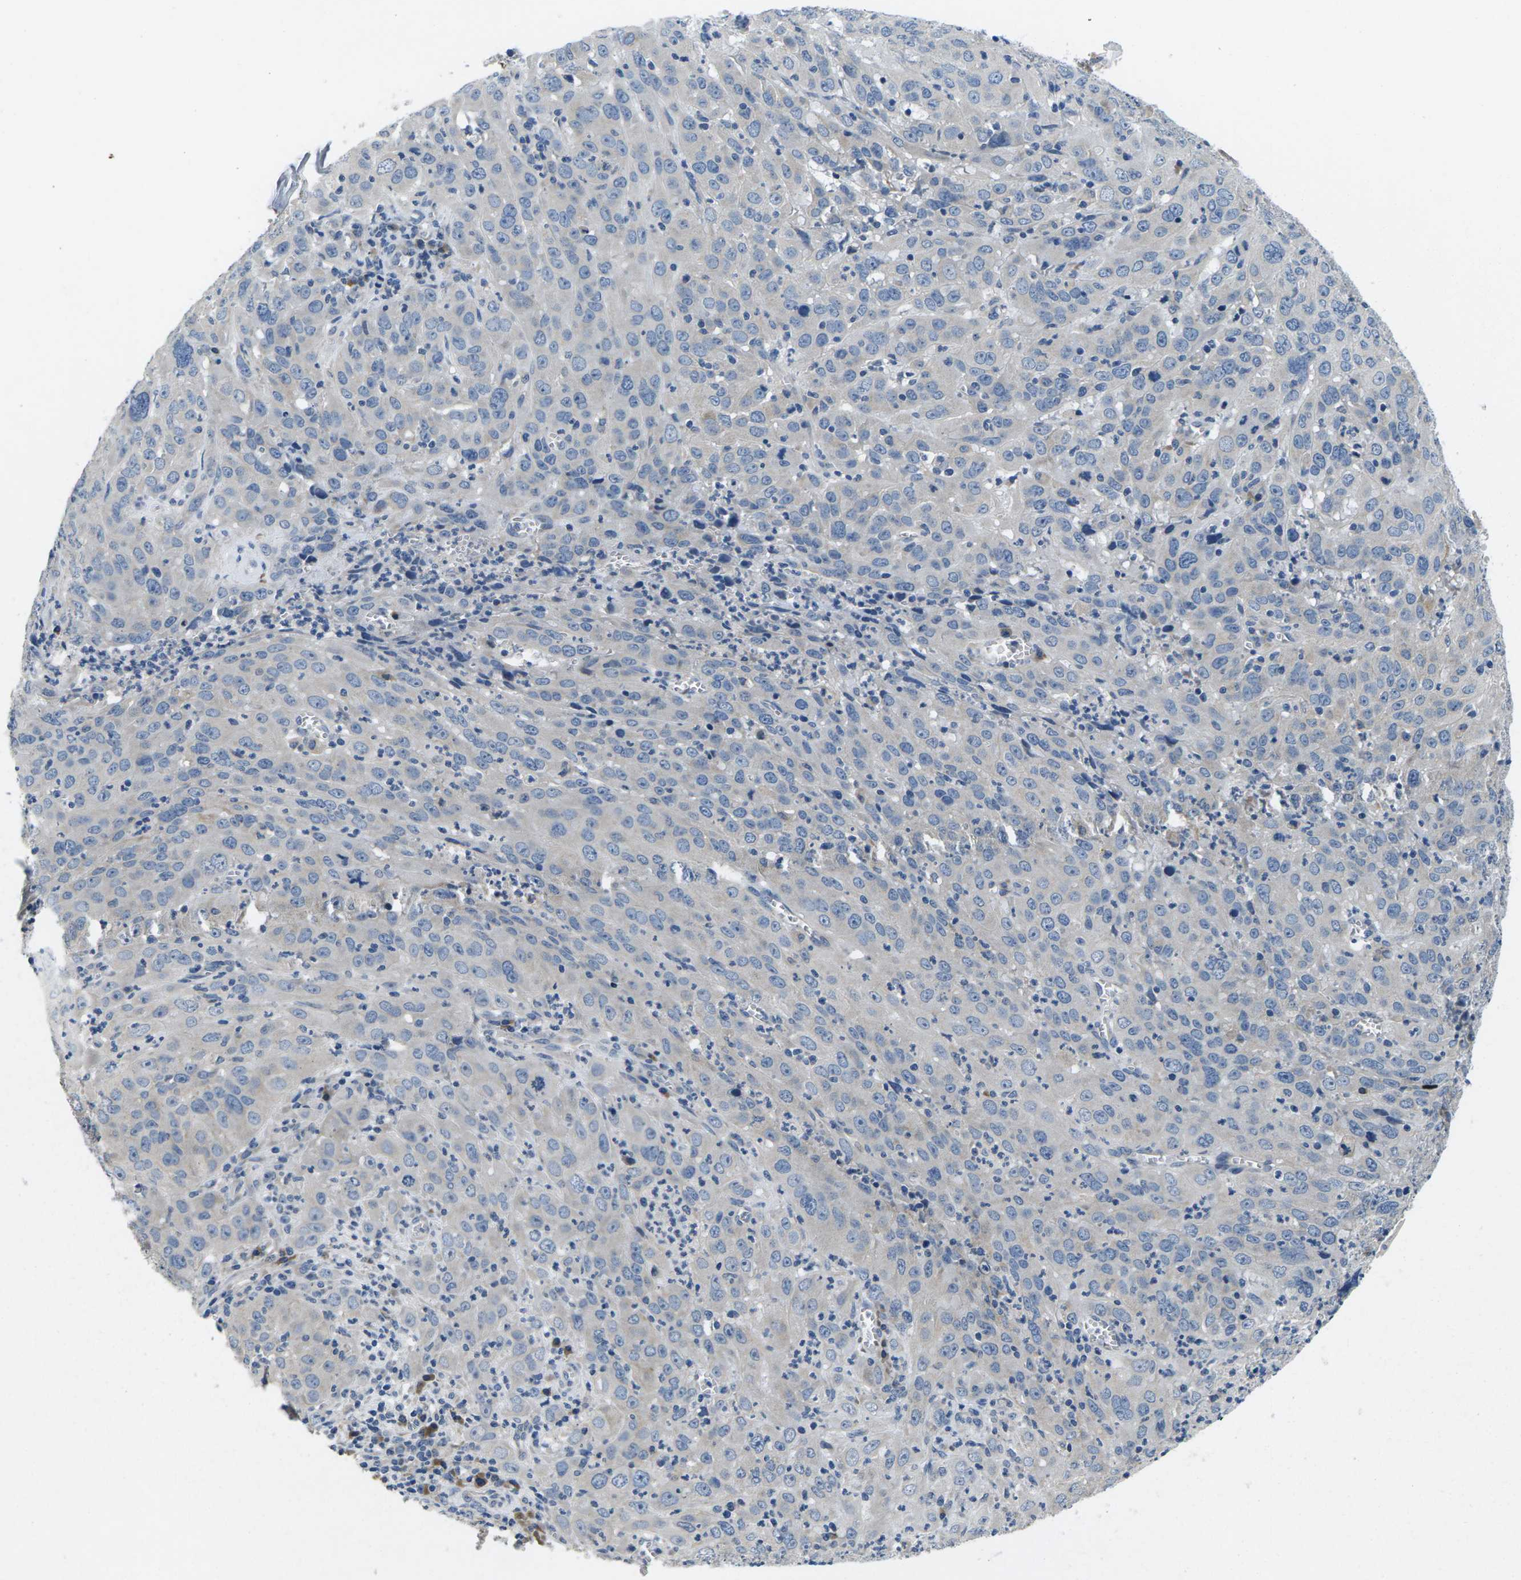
{"staining": {"intensity": "negative", "quantity": "none", "location": "none"}, "tissue": "cervical cancer", "cell_type": "Tumor cells", "image_type": "cancer", "snomed": [{"axis": "morphology", "description": "Squamous cell carcinoma, NOS"}, {"axis": "topography", "description": "Cervix"}], "caption": "DAB immunohistochemical staining of human cervical cancer shows no significant expression in tumor cells.", "gene": "ERGIC3", "patient": {"sex": "female", "age": 32}}